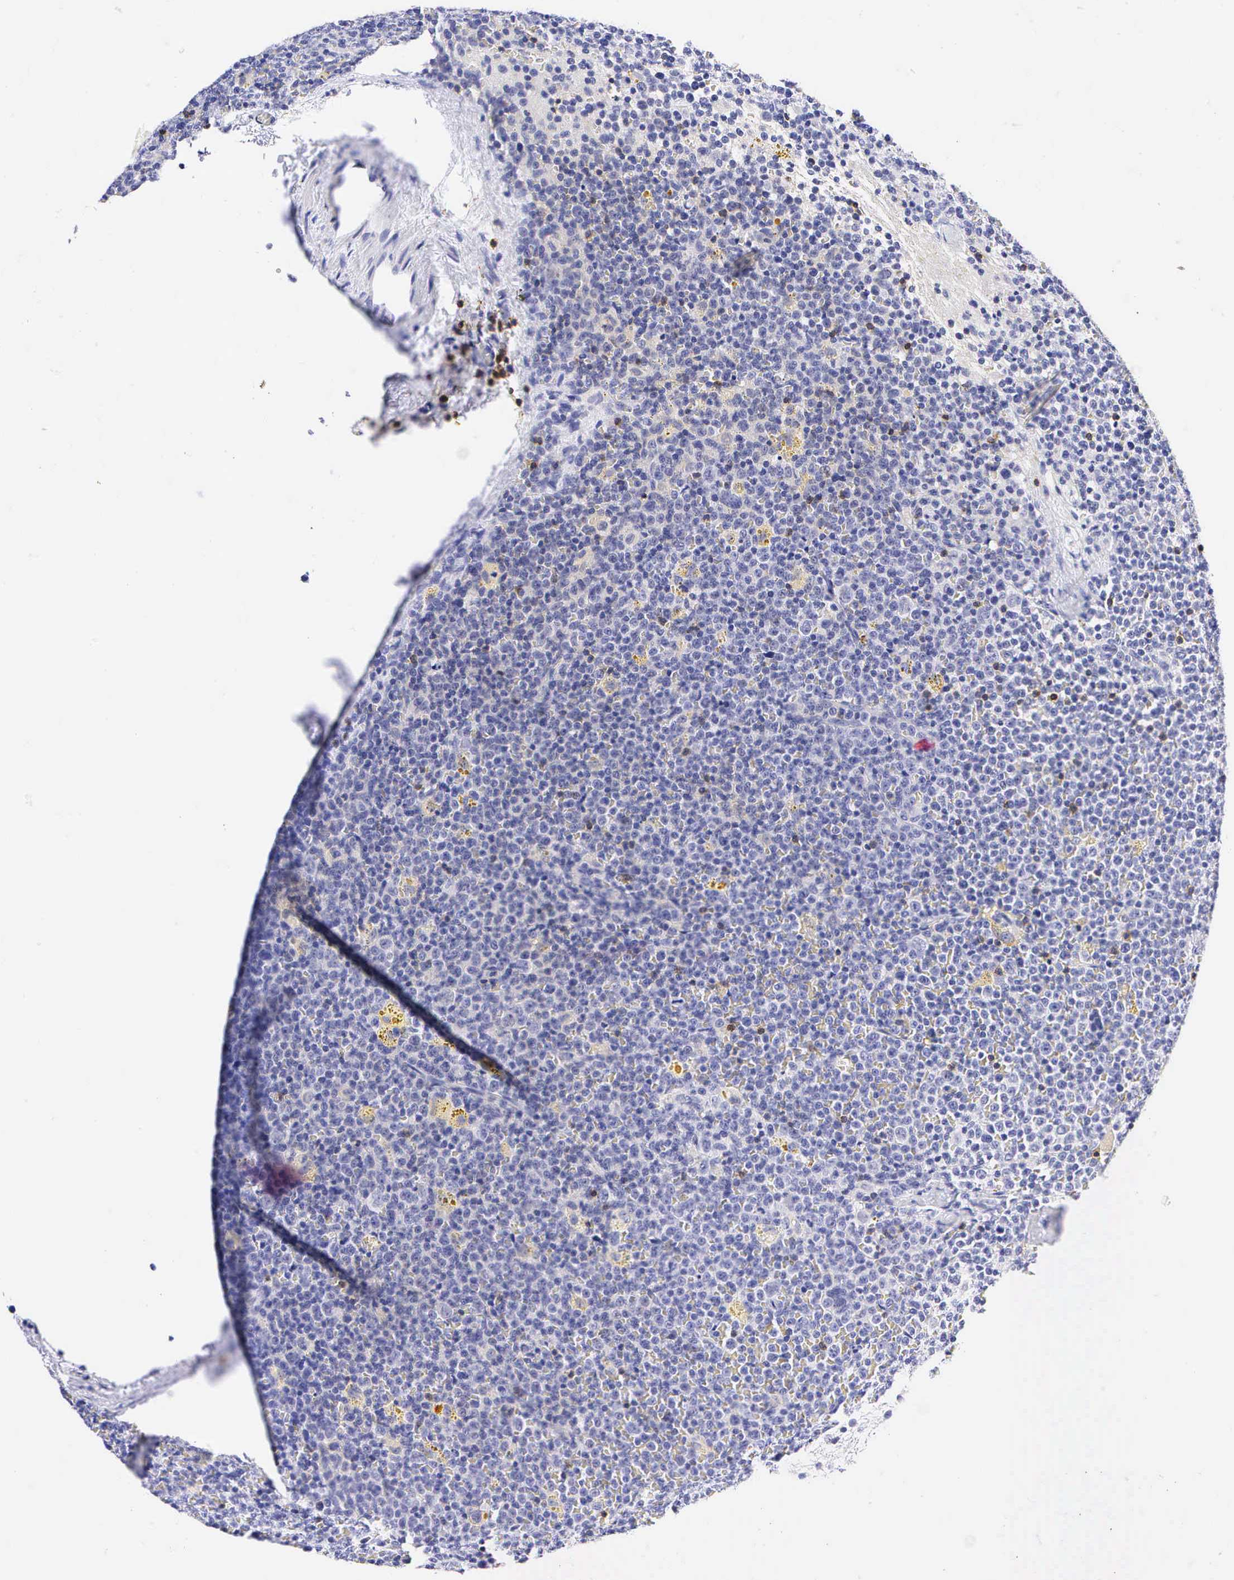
{"staining": {"intensity": "negative", "quantity": "none", "location": "none"}, "tissue": "lymphoma", "cell_type": "Tumor cells", "image_type": "cancer", "snomed": [{"axis": "morphology", "description": "Malignant lymphoma, non-Hodgkin's type, Low grade"}, {"axis": "topography", "description": "Lymph node"}], "caption": "The histopathology image exhibits no staining of tumor cells in low-grade malignant lymphoma, non-Hodgkin's type.", "gene": "CD3E", "patient": {"sex": "male", "age": 50}}